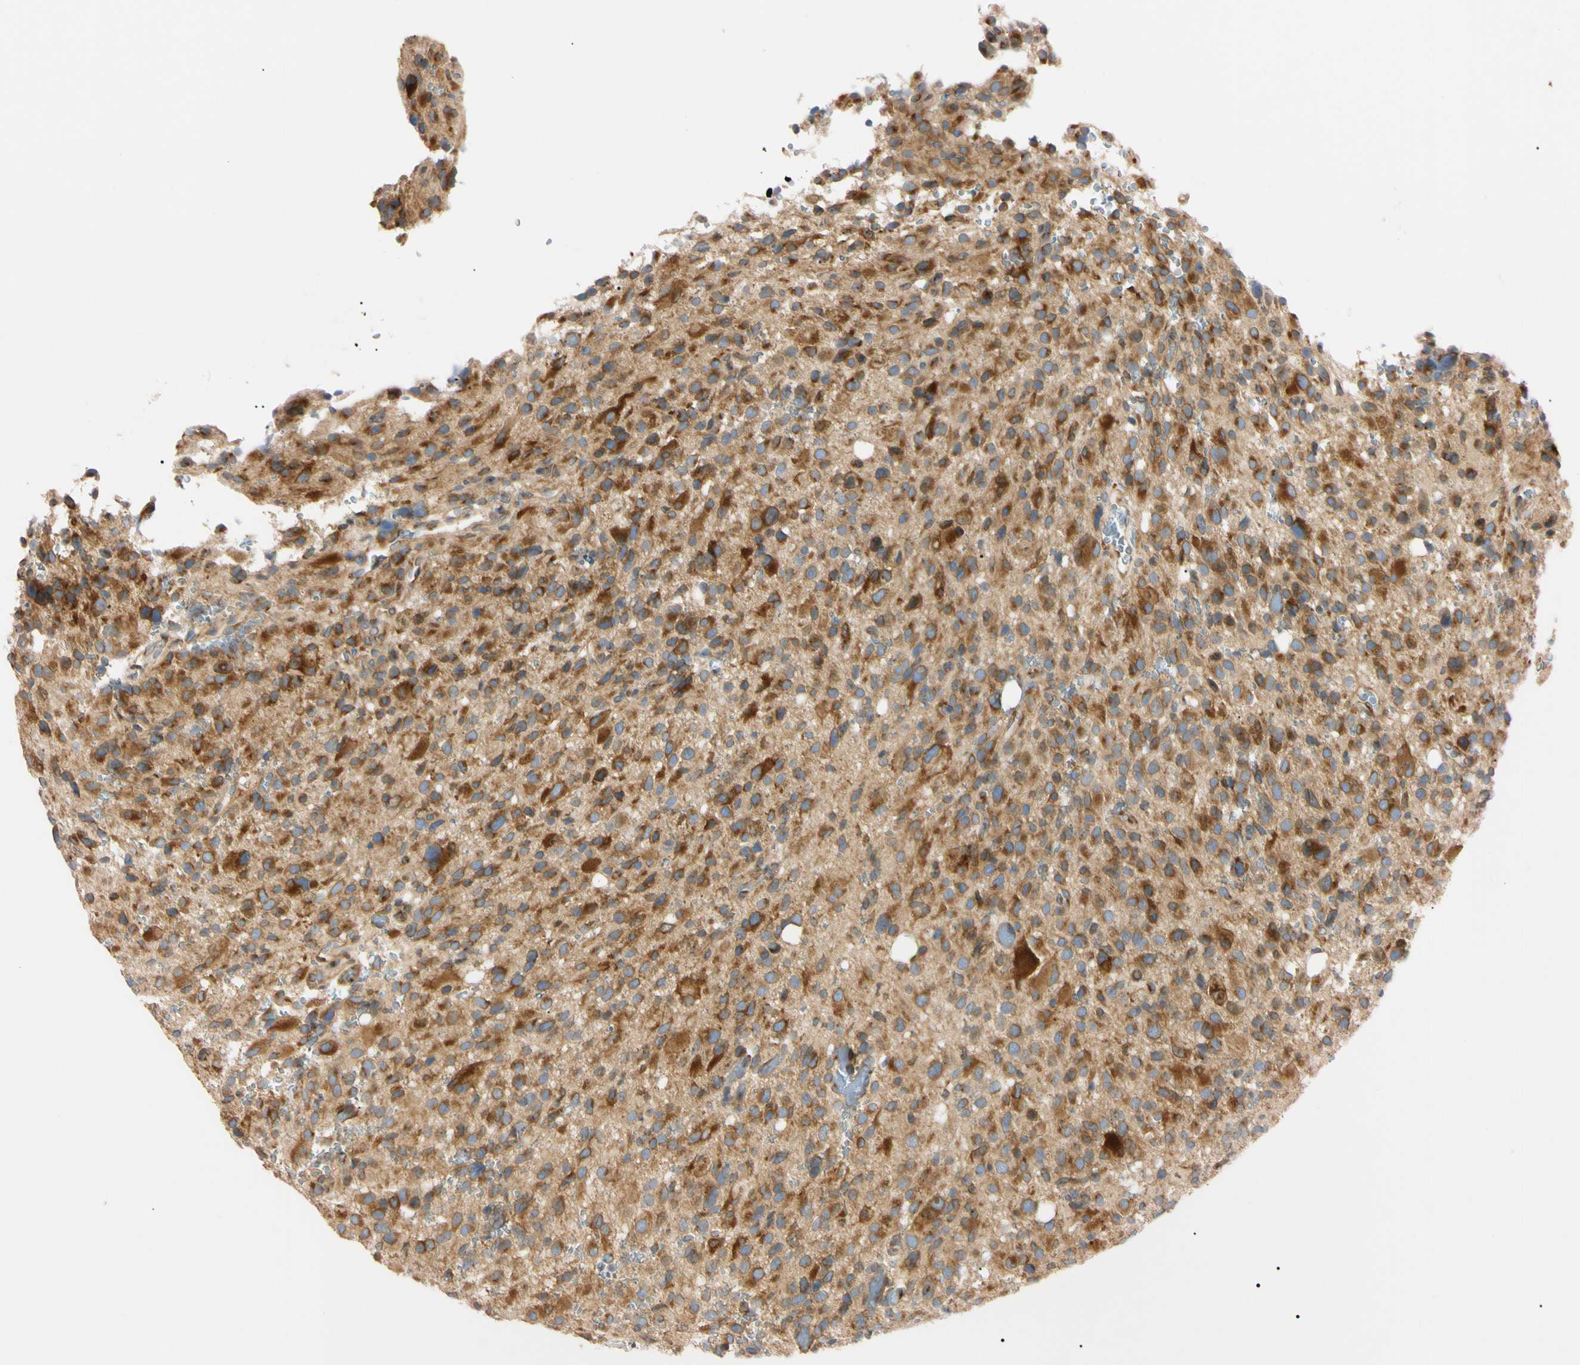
{"staining": {"intensity": "moderate", "quantity": ">75%", "location": "cytoplasmic/membranous"}, "tissue": "glioma", "cell_type": "Tumor cells", "image_type": "cancer", "snomed": [{"axis": "morphology", "description": "Glioma, malignant, High grade"}, {"axis": "topography", "description": "Brain"}], "caption": "This is an image of immunohistochemistry (IHC) staining of glioma, which shows moderate expression in the cytoplasmic/membranous of tumor cells.", "gene": "IER3IP1", "patient": {"sex": "male", "age": 48}}